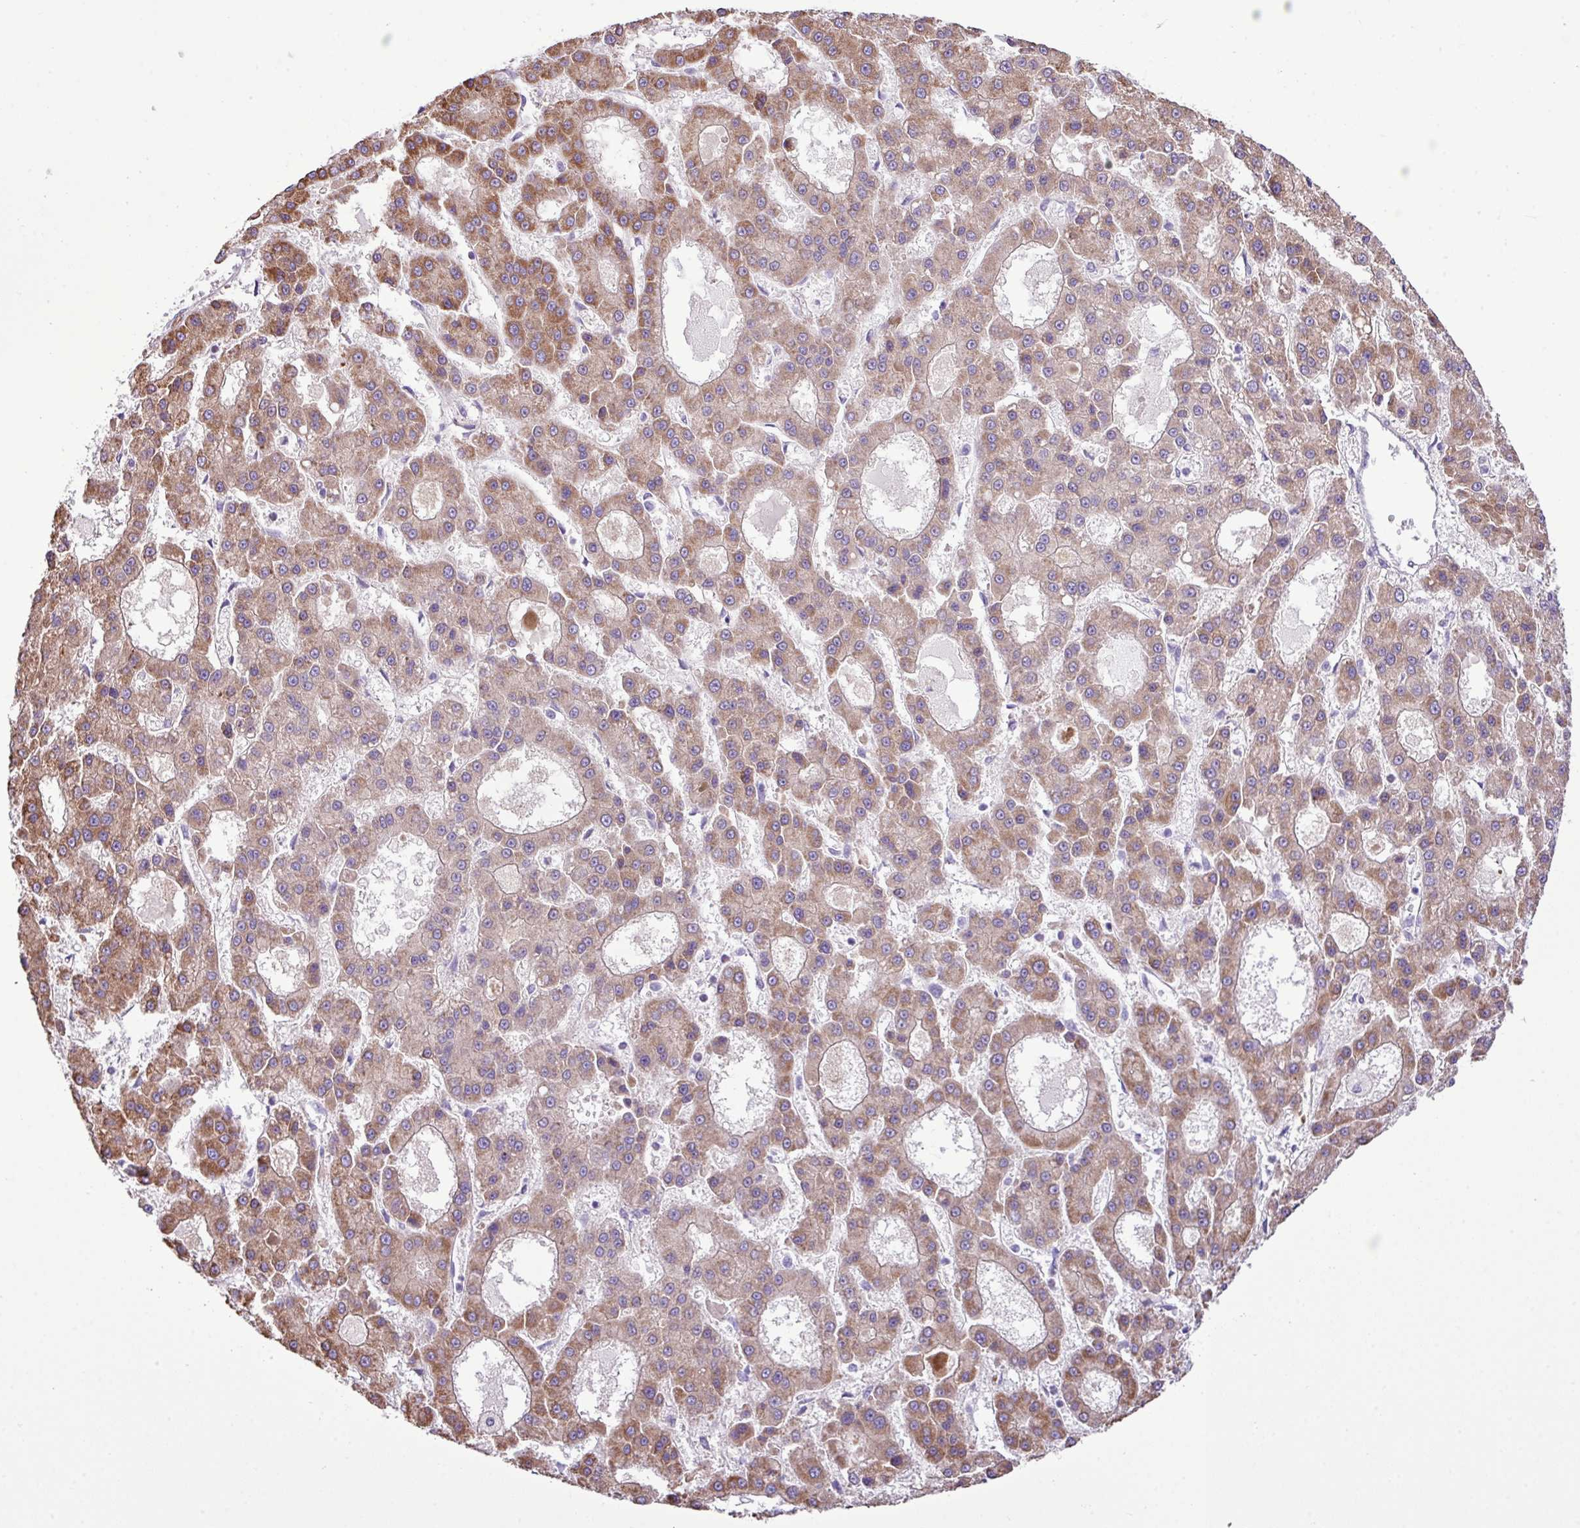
{"staining": {"intensity": "moderate", "quantity": ">75%", "location": "cytoplasmic/membranous"}, "tissue": "liver cancer", "cell_type": "Tumor cells", "image_type": "cancer", "snomed": [{"axis": "morphology", "description": "Carcinoma, Hepatocellular, NOS"}, {"axis": "topography", "description": "Liver"}], "caption": "Liver cancer (hepatocellular carcinoma) tissue shows moderate cytoplasmic/membranous positivity in approximately >75% of tumor cells Immunohistochemistry (ihc) stains the protein in brown and the nuclei are stained blue.", "gene": "YLPM1", "patient": {"sex": "male", "age": 70}}